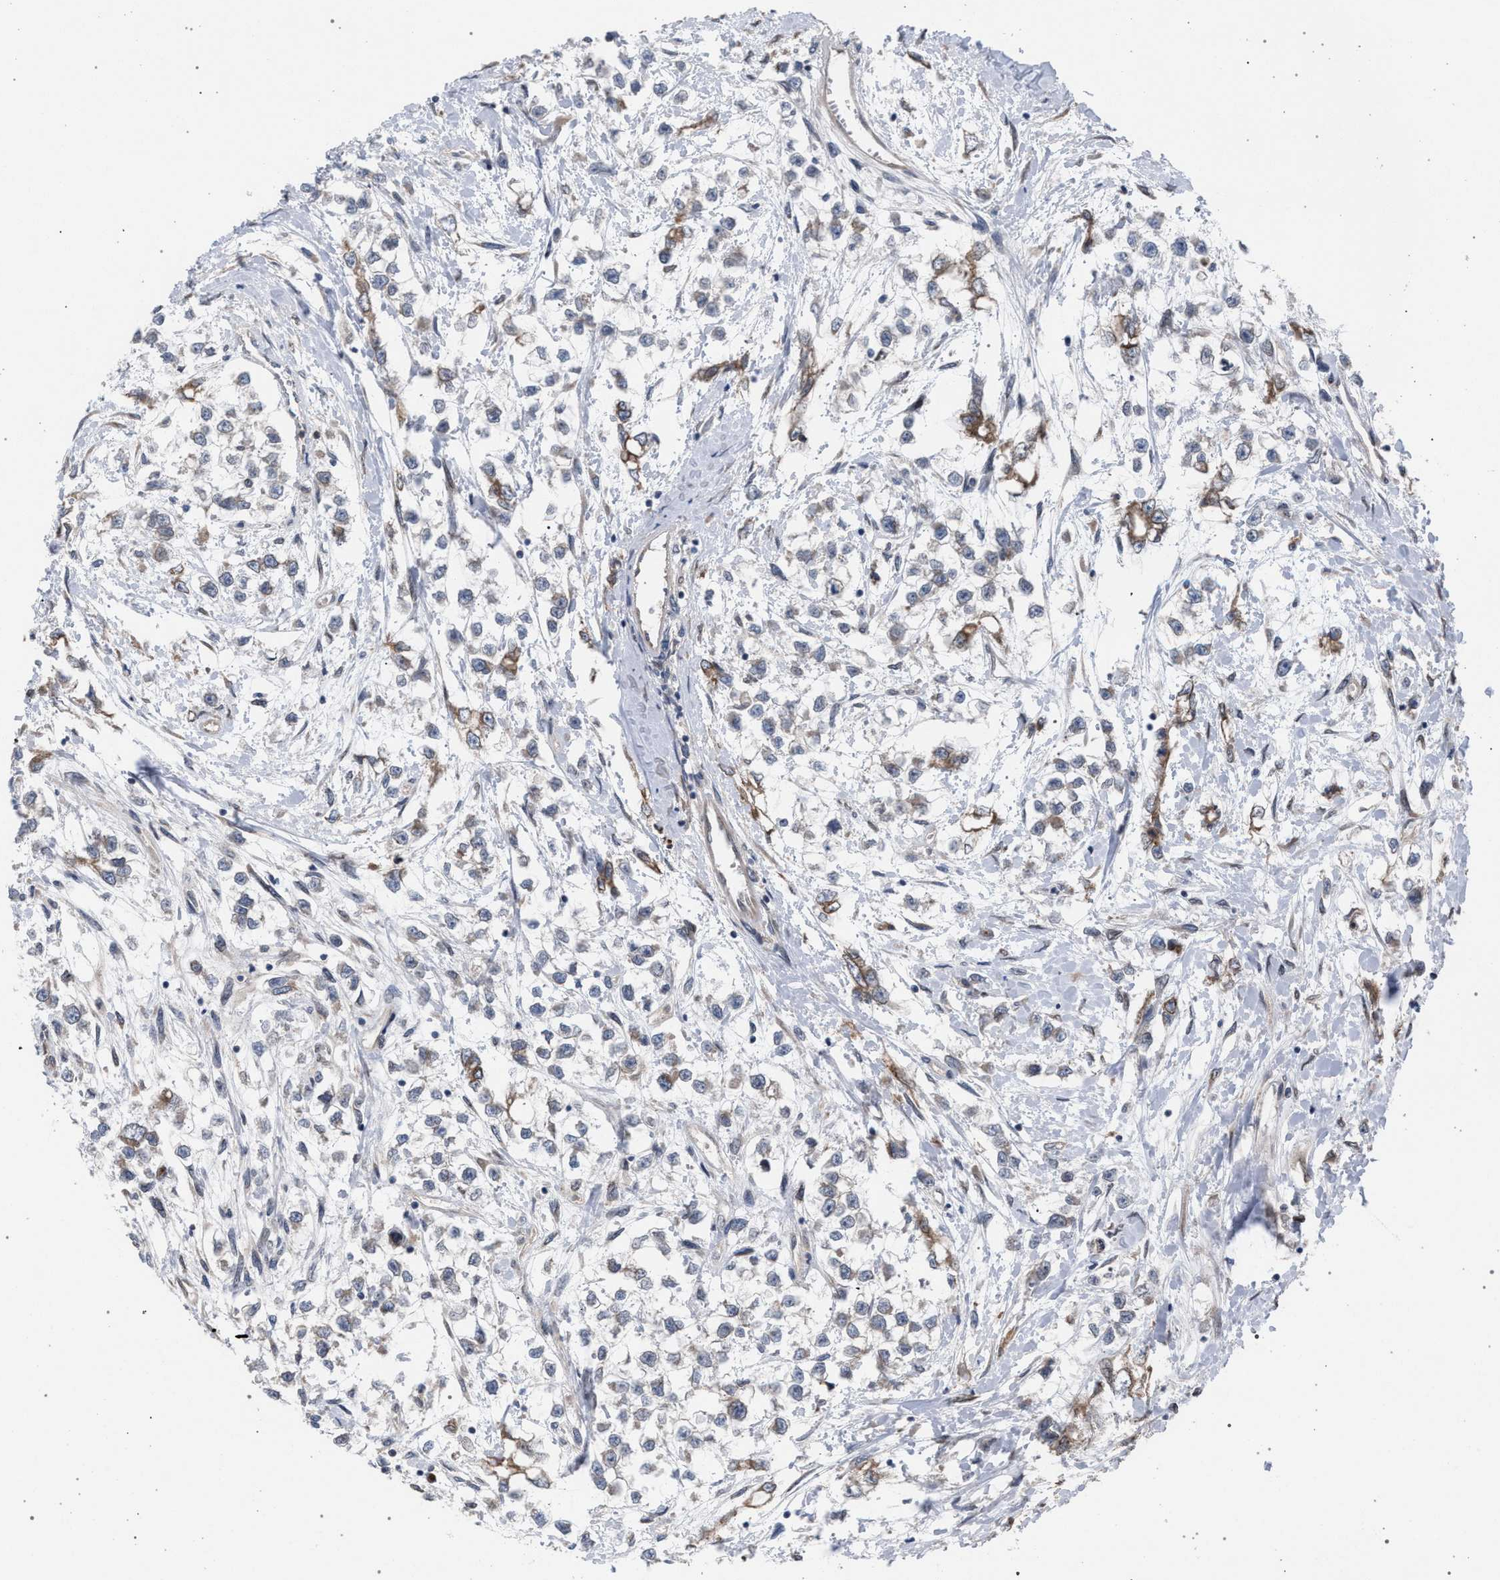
{"staining": {"intensity": "moderate", "quantity": "<25%", "location": "cytoplasmic/membranous"}, "tissue": "testis cancer", "cell_type": "Tumor cells", "image_type": "cancer", "snomed": [{"axis": "morphology", "description": "Seminoma, NOS"}, {"axis": "morphology", "description": "Carcinoma, Embryonal, NOS"}, {"axis": "topography", "description": "Testis"}], "caption": "High-magnification brightfield microscopy of testis cancer stained with DAB (brown) and counterstained with hematoxylin (blue). tumor cells exhibit moderate cytoplasmic/membranous positivity is seen in about<25% of cells. Using DAB (3,3'-diaminobenzidine) (brown) and hematoxylin (blue) stains, captured at high magnification using brightfield microscopy.", "gene": "ARPC5L", "patient": {"sex": "male", "age": 51}}